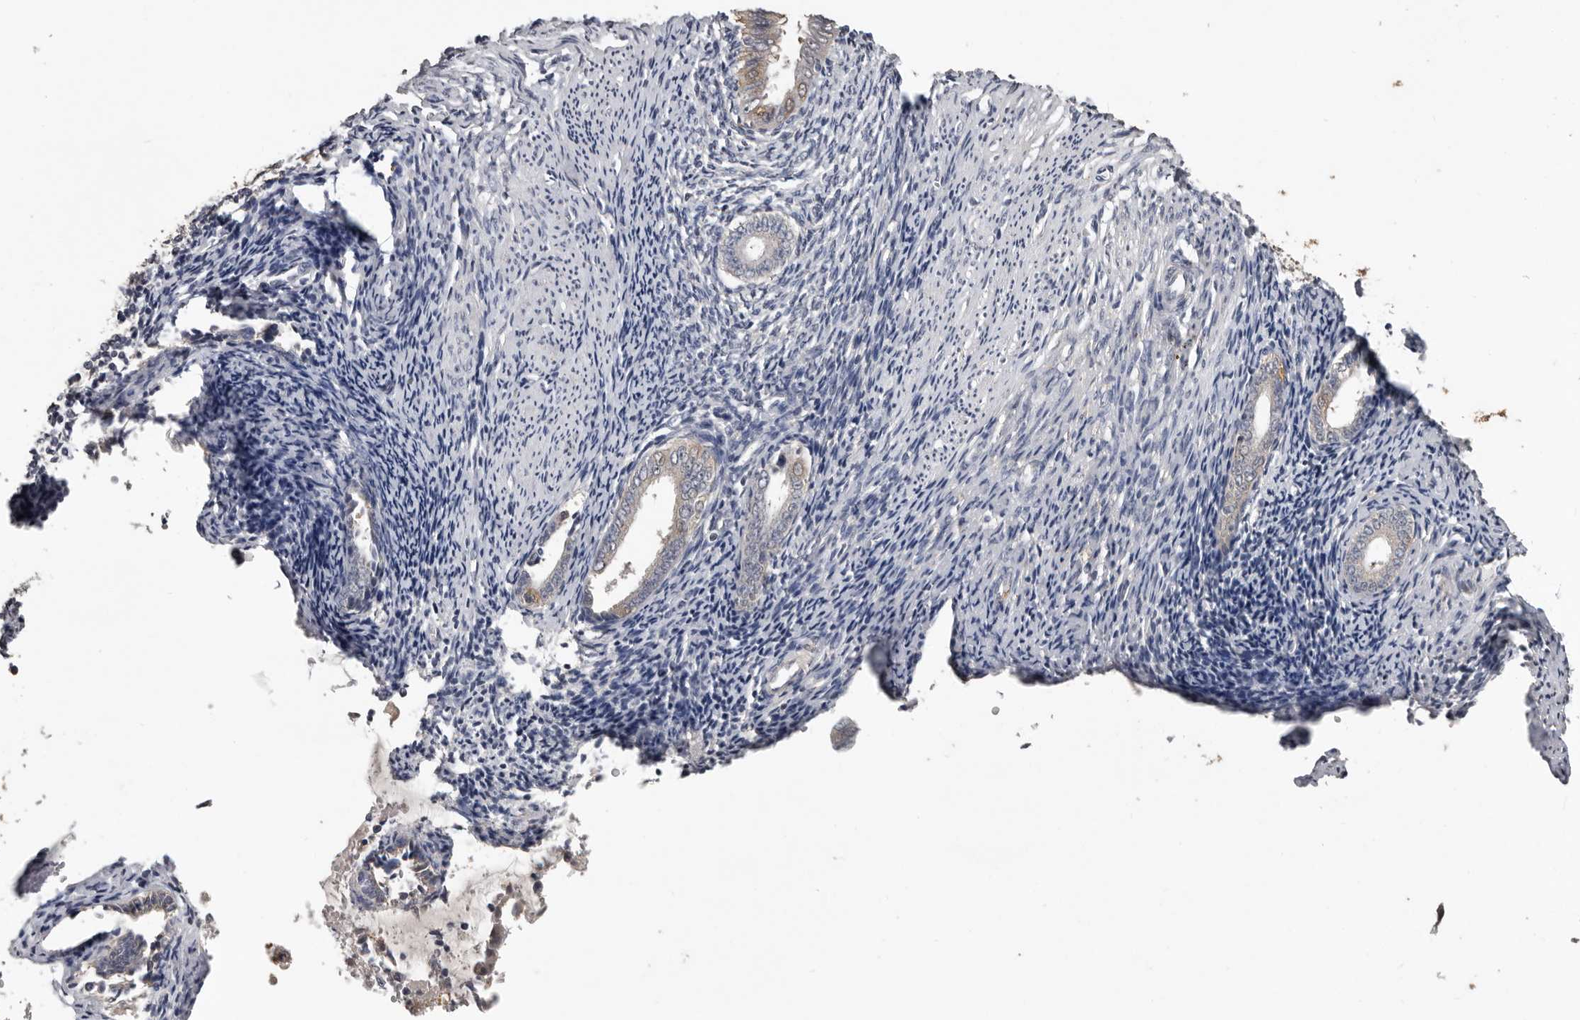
{"staining": {"intensity": "negative", "quantity": "none", "location": "none"}, "tissue": "endometrium", "cell_type": "Cells in endometrial stroma", "image_type": "normal", "snomed": [{"axis": "morphology", "description": "Normal tissue, NOS"}, {"axis": "topography", "description": "Endometrium"}], "caption": "Immunohistochemistry image of benign human endometrium stained for a protein (brown), which reveals no staining in cells in endometrial stroma.", "gene": "MTF1", "patient": {"sex": "female", "age": 56}}